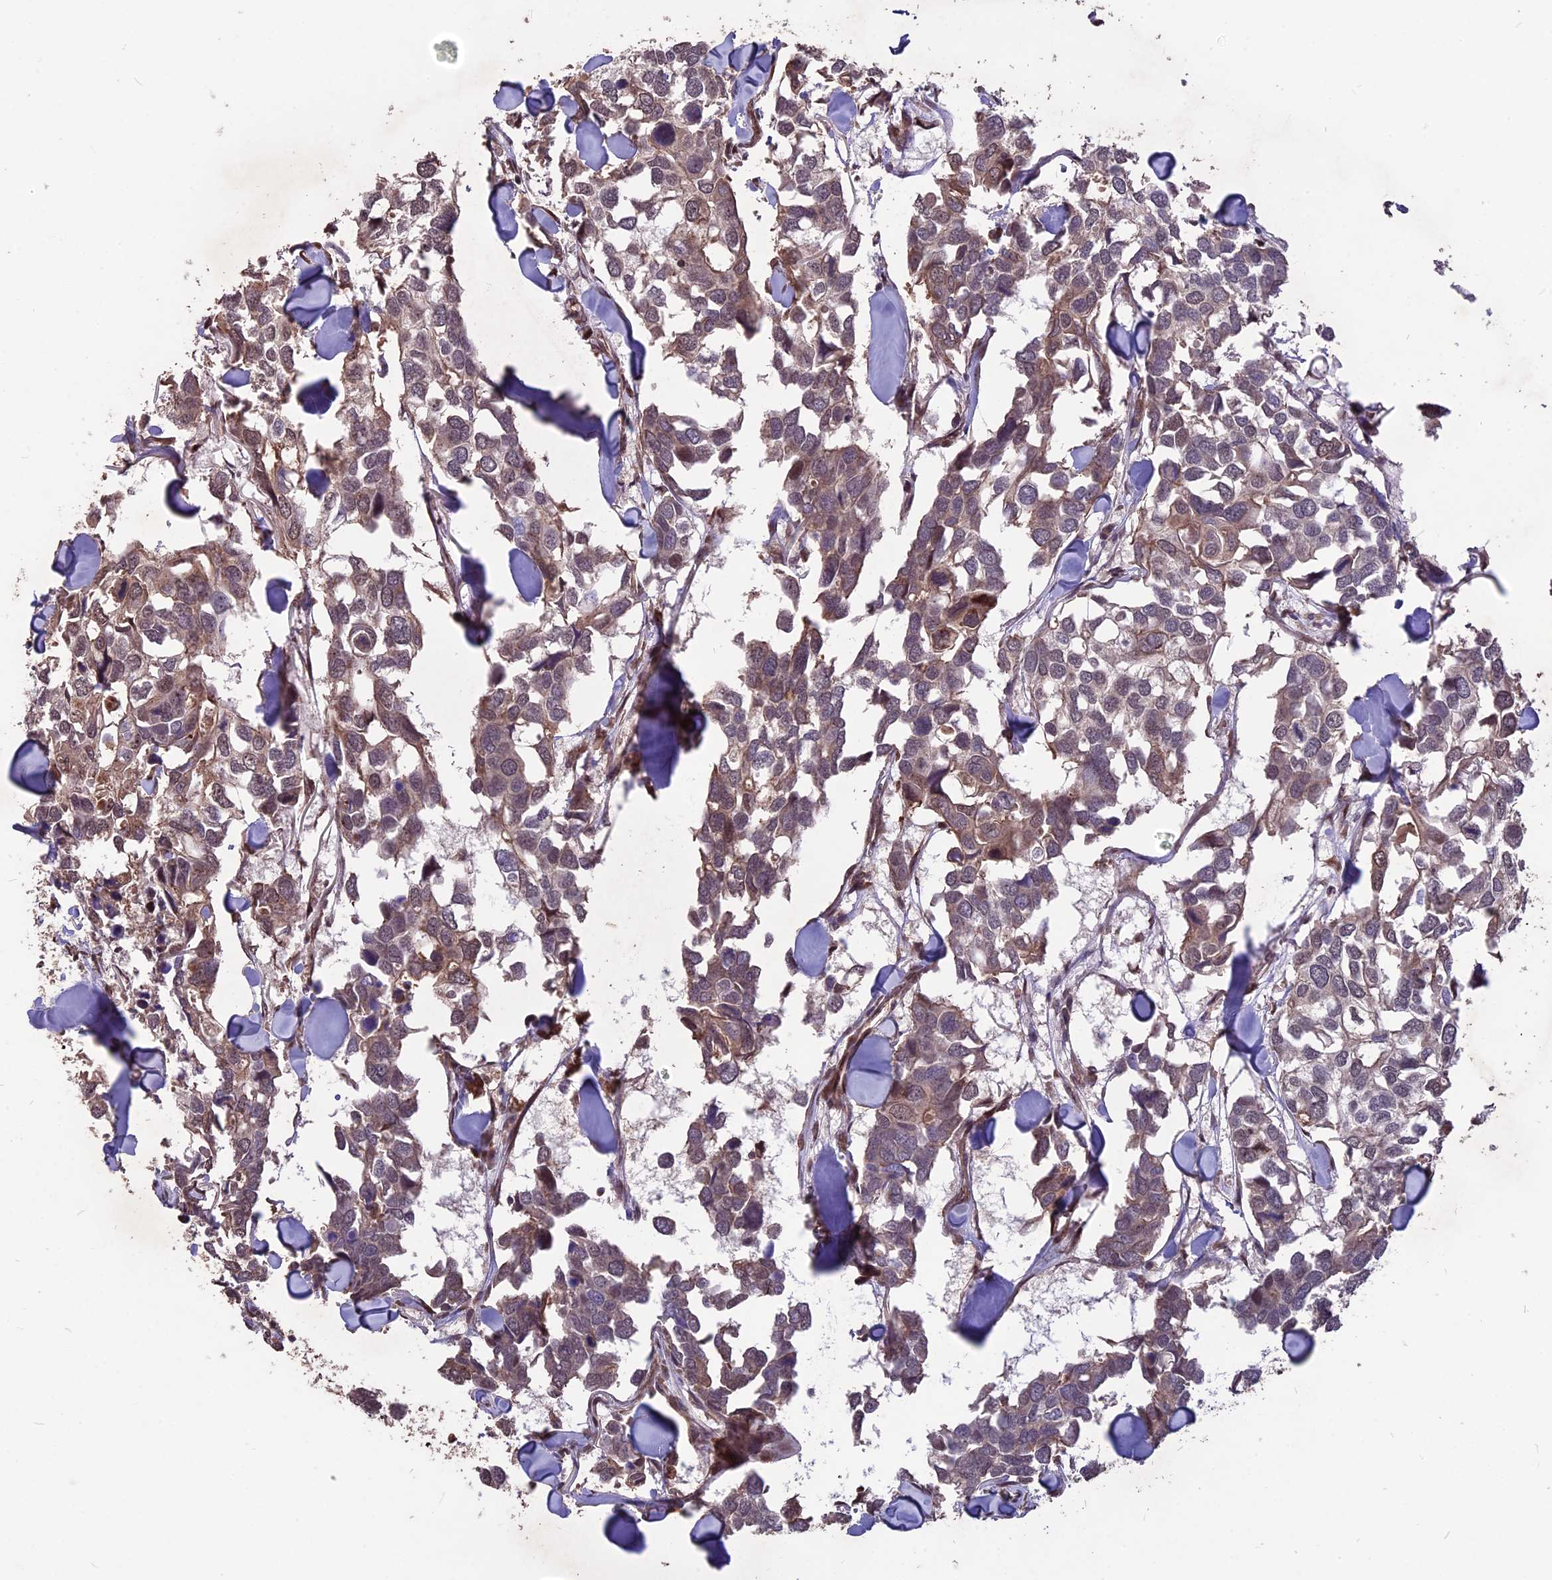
{"staining": {"intensity": "weak", "quantity": "25%-75%", "location": "cytoplasmic/membranous"}, "tissue": "breast cancer", "cell_type": "Tumor cells", "image_type": "cancer", "snomed": [{"axis": "morphology", "description": "Duct carcinoma"}, {"axis": "topography", "description": "Breast"}], "caption": "The photomicrograph displays staining of breast invasive ductal carcinoma, revealing weak cytoplasmic/membranous protein staining (brown color) within tumor cells.", "gene": "ZNF598", "patient": {"sex": "female", "age": 83}}